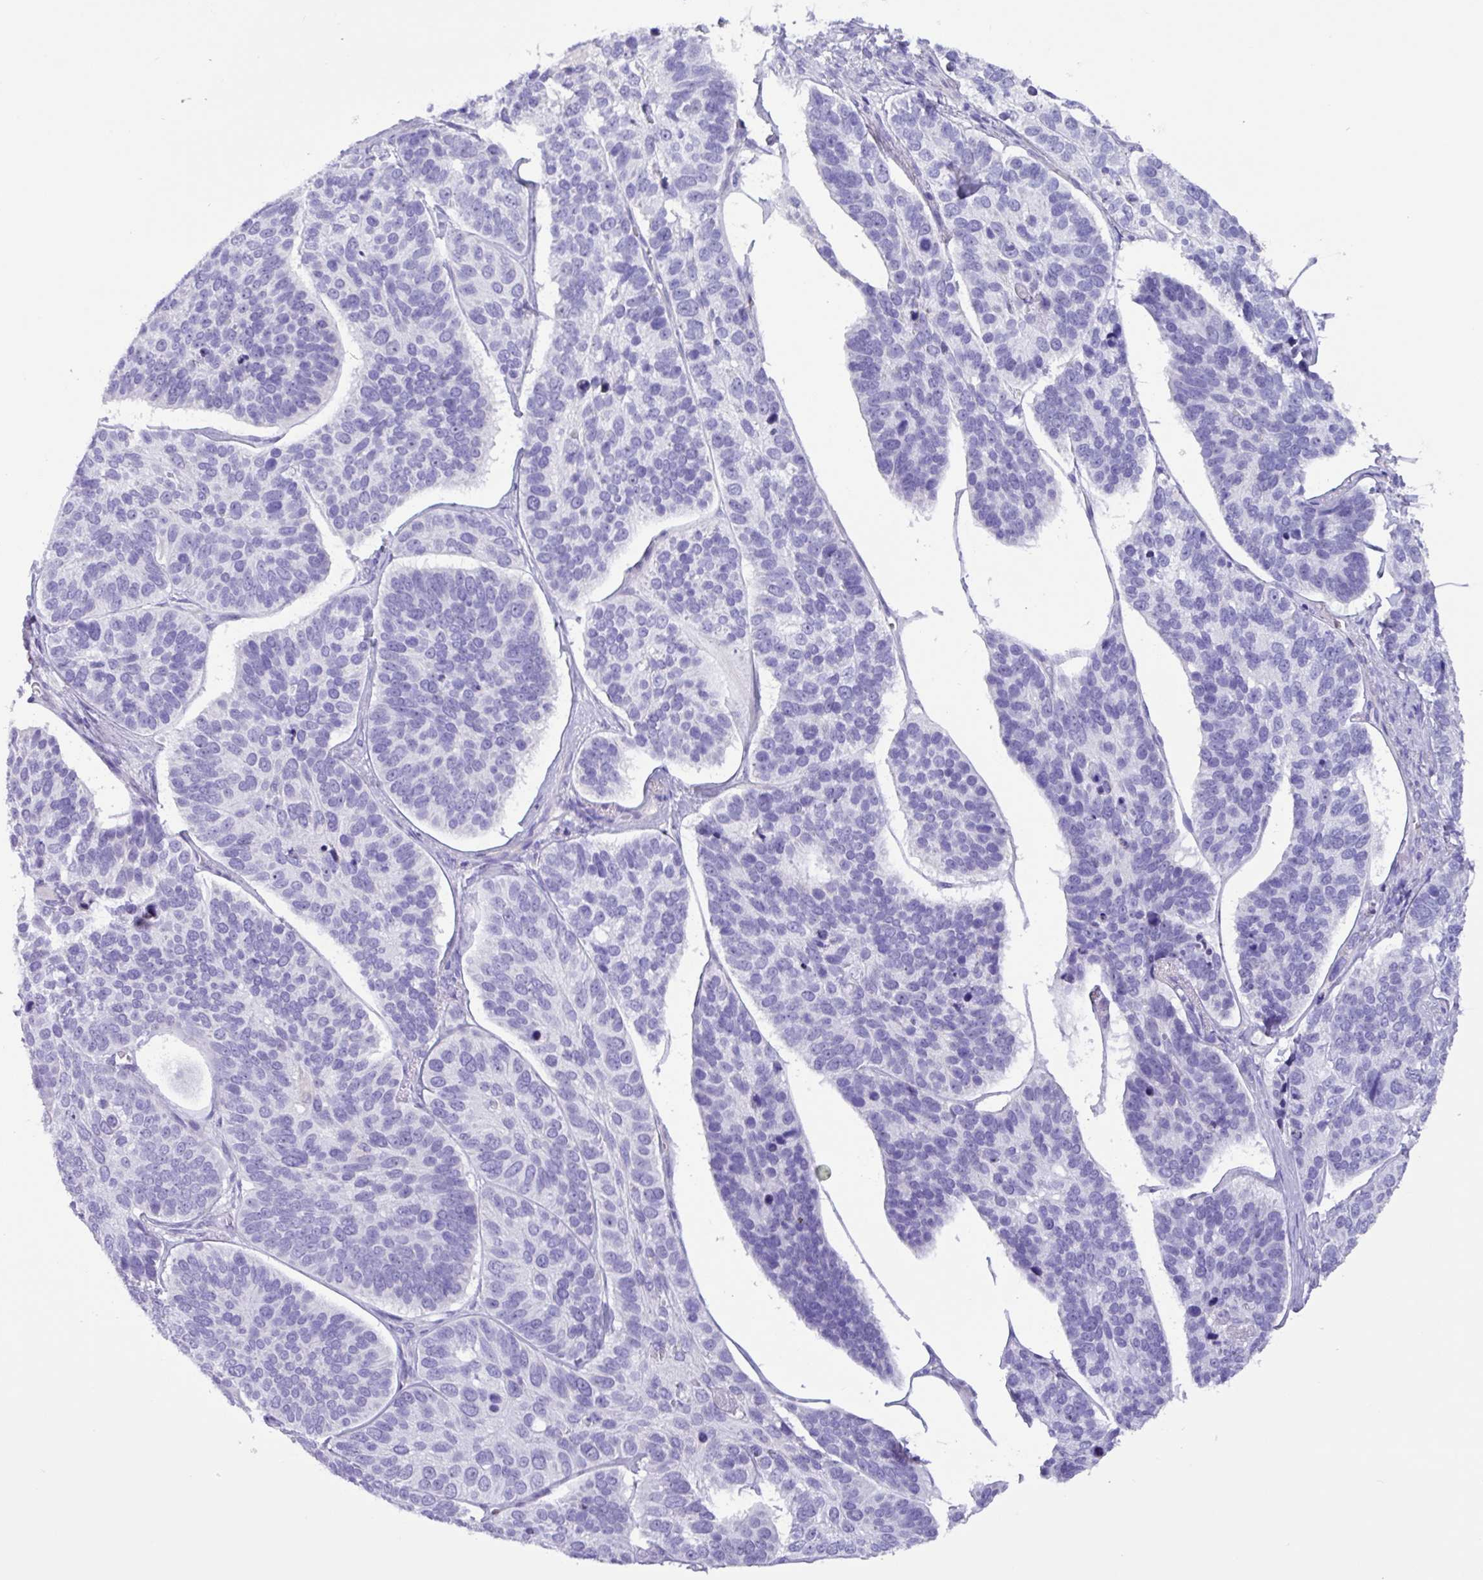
{"staining": {"intensity": "negative", "quantity": "none", "location": "none"}, "tissue": "skin cancer", "cell_type": "Tumor cells", "image_type": "cancer", "snomed": [{"axis": "morphology", "description": "Basal cell carcinoma"}, {"axis": "topography", "description": "Skin"}], "caption": "Skin cancer (basal cell carcinoma) stained for a protein using immunohistochemistry shows no positivity tumor cells.", "gene": "MRM2", "patient": {"sex": "male", "age": 62}}